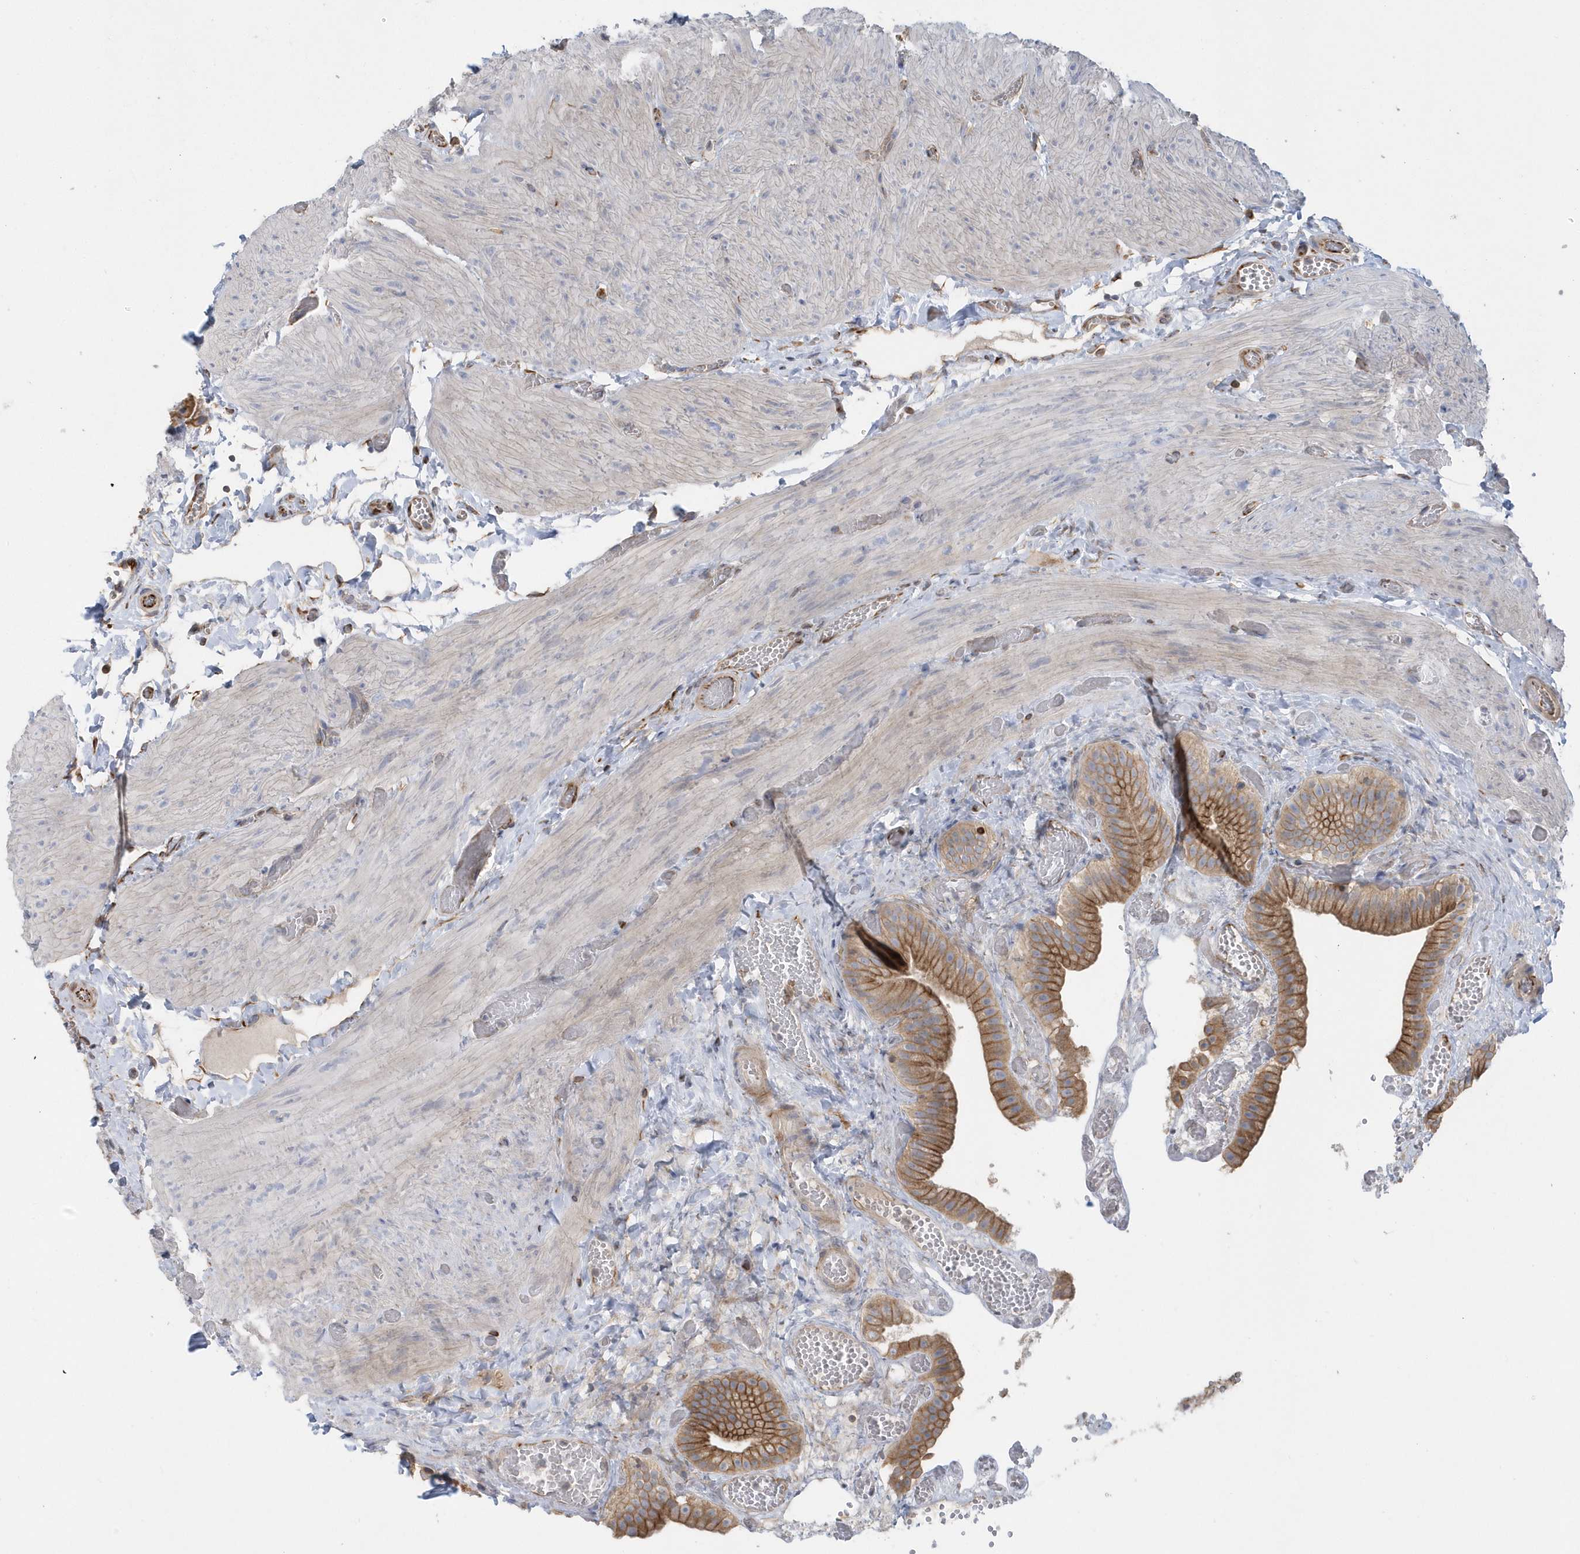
{"staining": {"intensity": "moderate", "quantity": ">75%", "location": "cytoplasmic/membranous"}, "tissue": "gallbladder", "cell_type": "Glandular cells", "image_type": "normal", "snomed": [{"axis": "morphology", "description": "Normal tissue, NOS"}, {"axis": "topography", "description": "Gallbladder"}], "caption": "Protein expression analysis of normal gallbladder shows moderate cytoplasmic/membranous expression in about >75% of glandular cells.", "gene": "RAB17", "patient": {"sex": "female", "age": 64}}